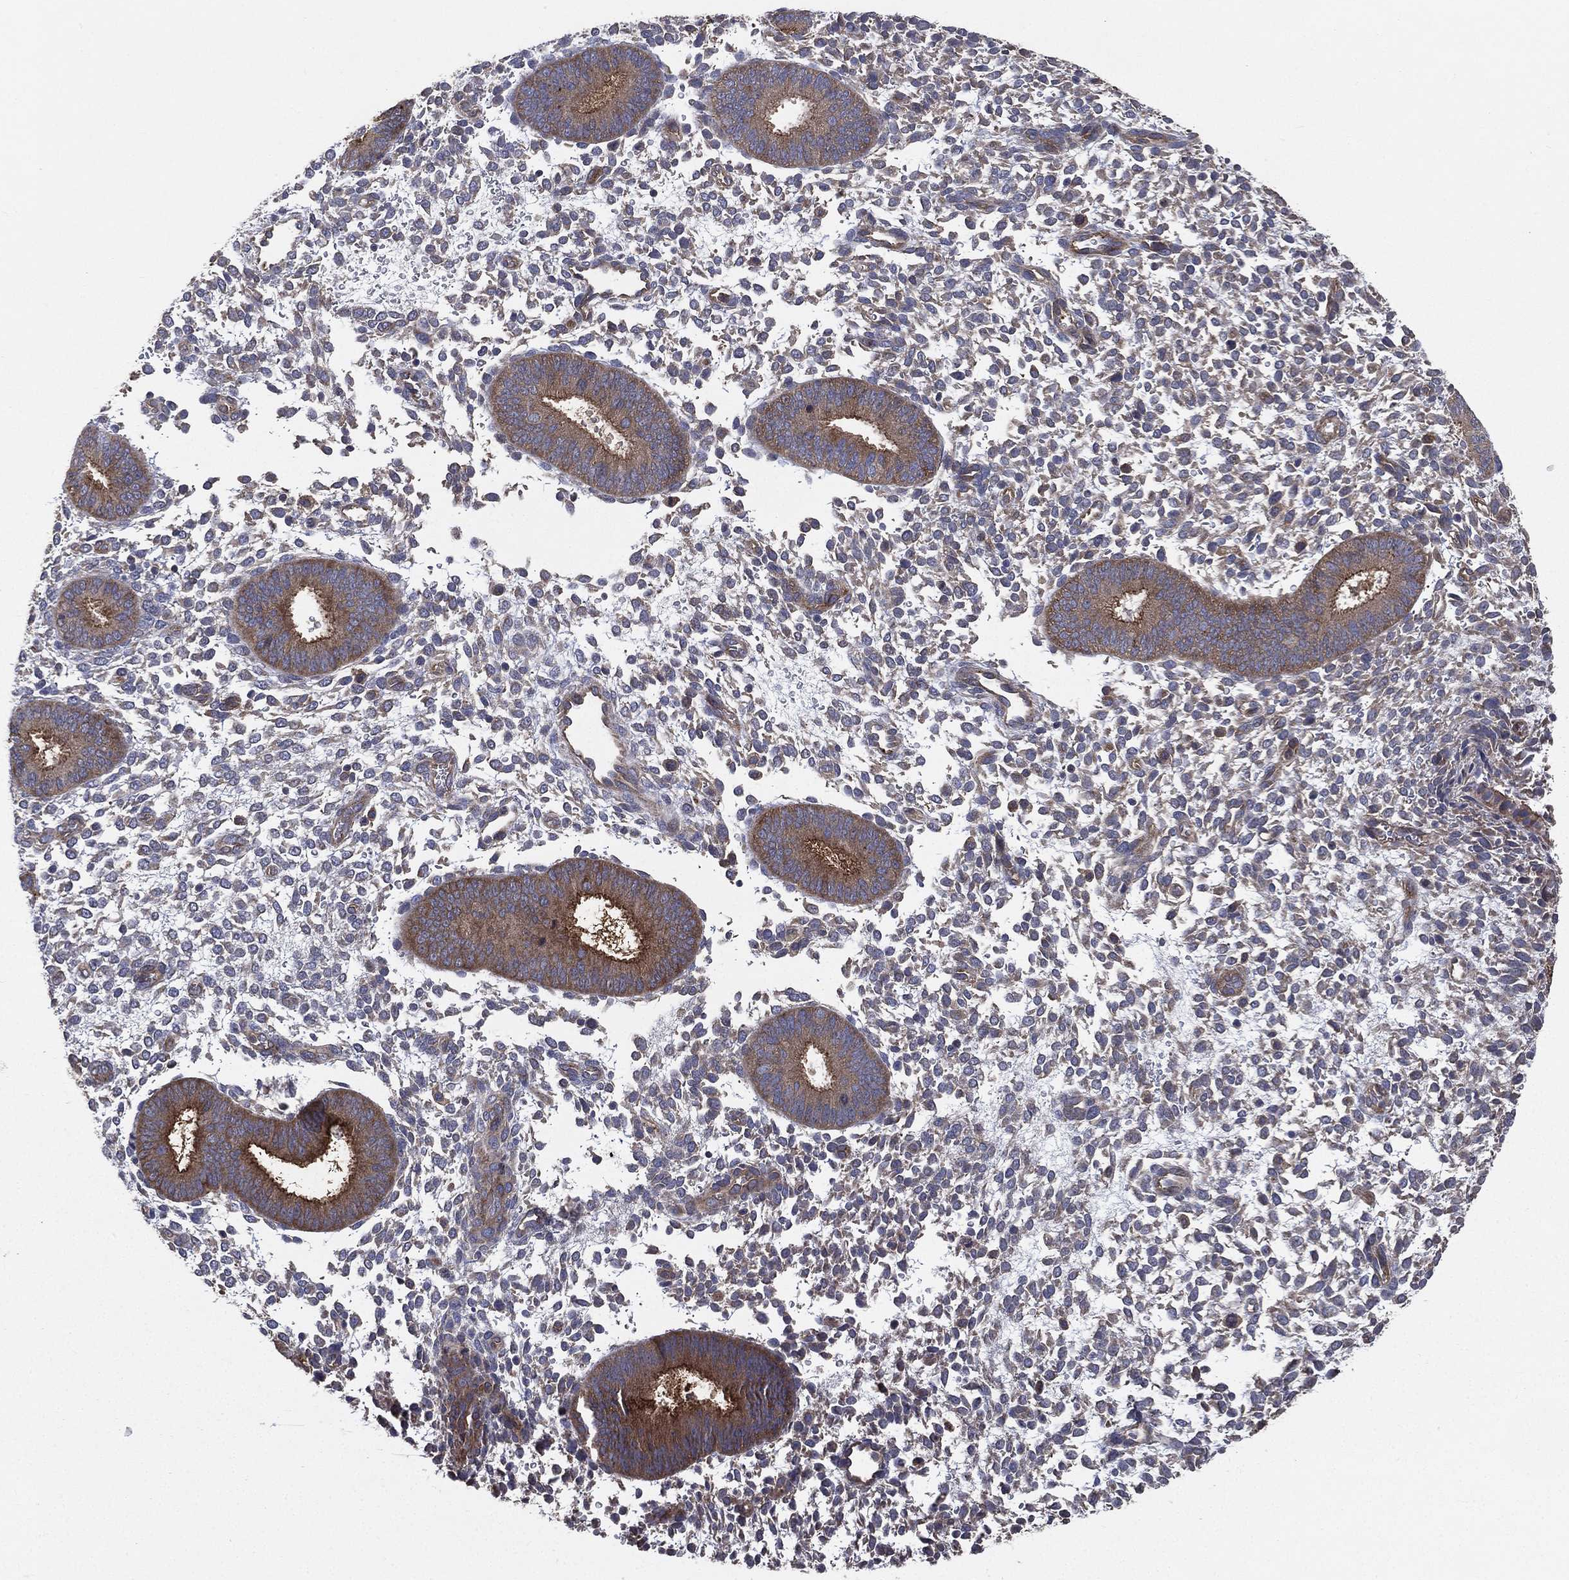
{"staining": {"intensity": "negative", "quantity": "none", "location": "none"}, "tissue": "endometrium", "cell_type": "Cells in endometrial stroma", "image_type": "normal", "snomed": [{"axis": "morphology", "description": "Normal tissue, NOS"}, {"axis": "topography", "description": "Endometrium"}], "caption": "The micrograph shows no staining of cells in endometrial stroma in unremarkable endometrium. (DAB (3,3'-diaminobenzidine) immunohistochemistry with hematoxylin counter stain).", "gene": "SMPD3", "patient": {"sex": "female", "age": 39}}